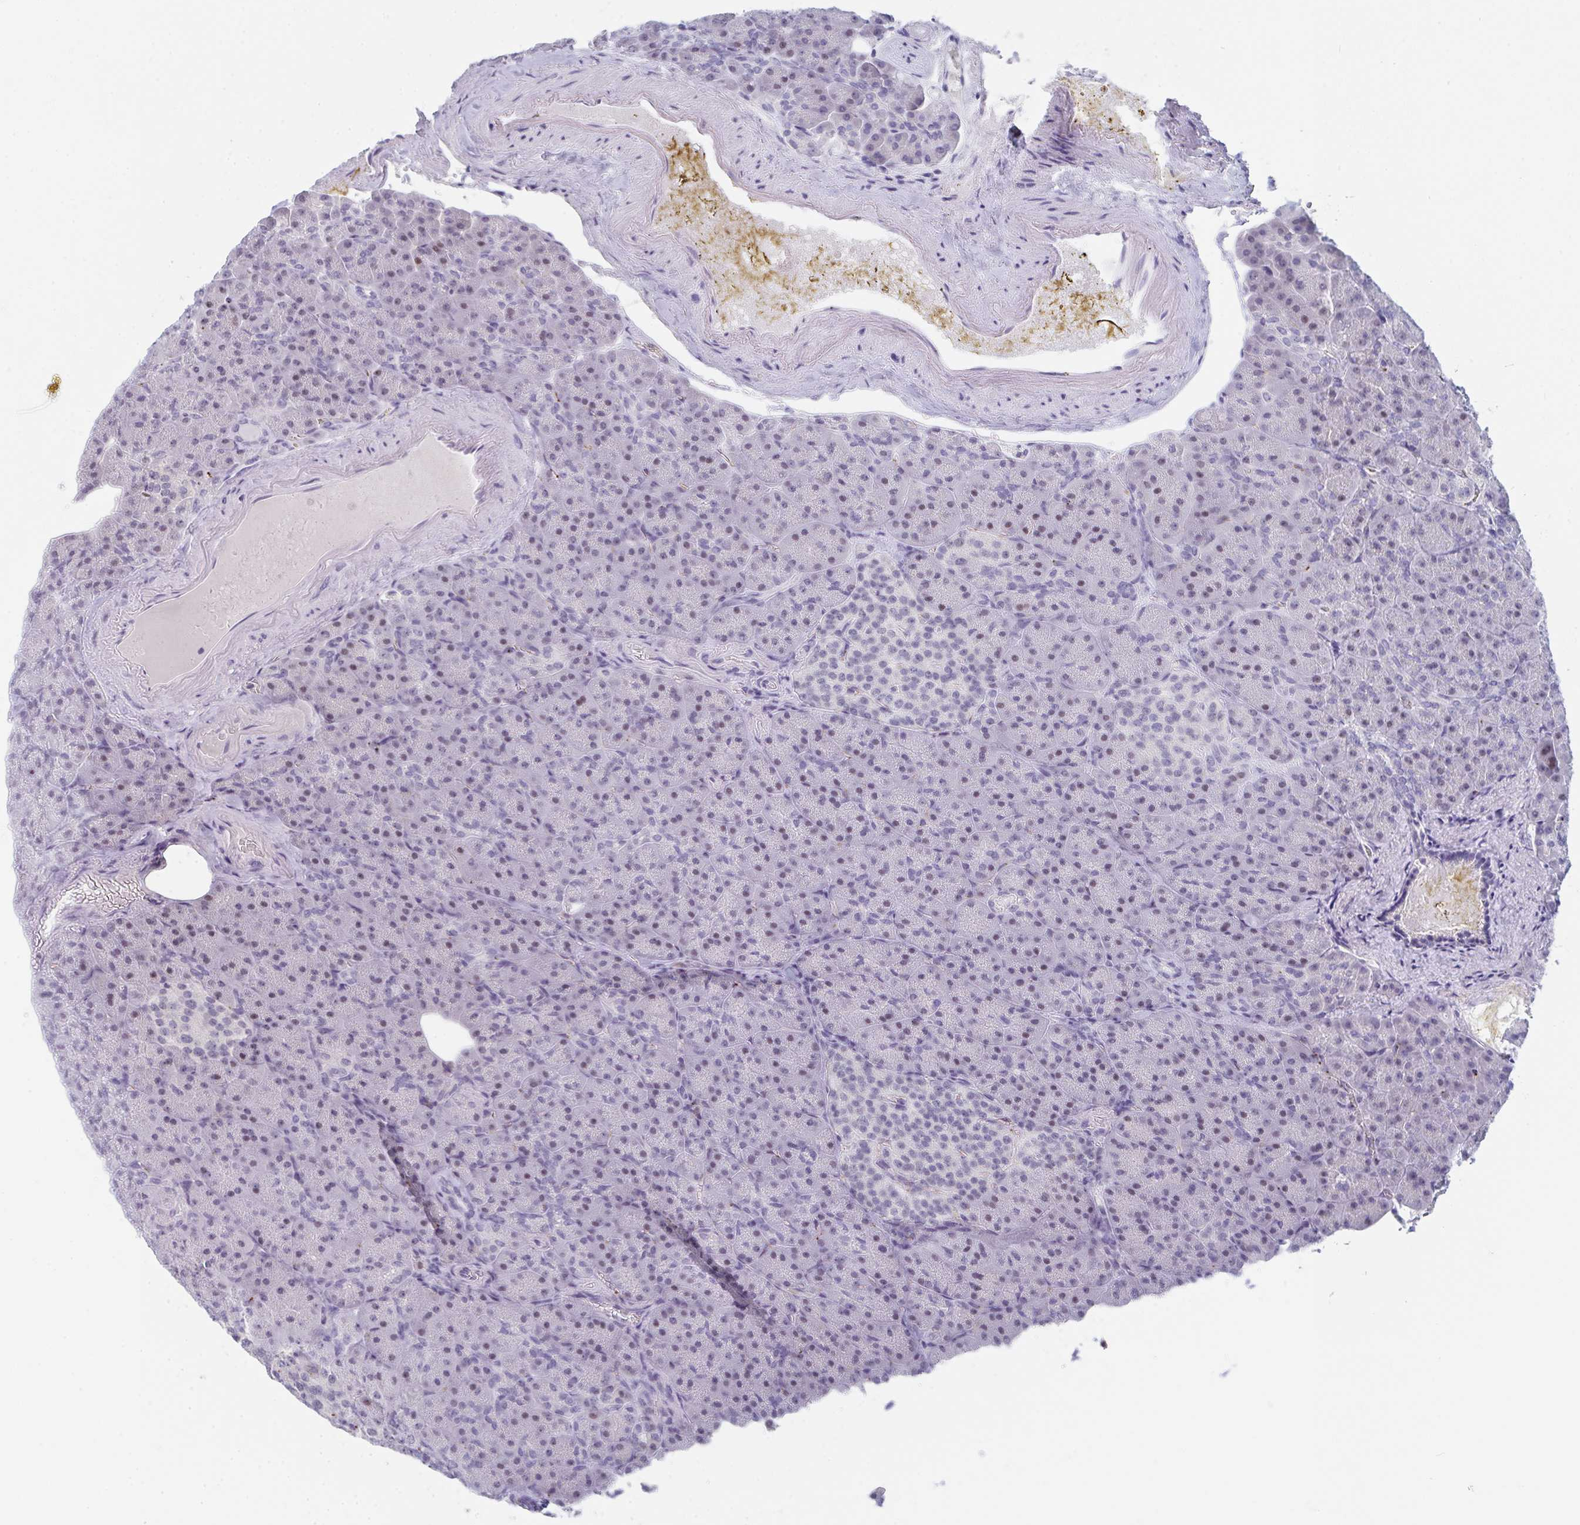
{"staining": {"intensity": "negative", "quantity": "none", "location": "none"}, "tissue": "pancreas", "cell_type": "Exocrine glandular cells", "image_type": "normal", "snomed": [{"axis": "morphology", "description": "Normal tissue, NOS"}, {"axis": "topography", "description": "Pancreas"}], "caption": "Photomicrograph shows no significant protein expression in exocrine glandular cells of normal pancreas. (Brightfield microscopy of DAB (3,3'-diaminobenzidine) immunohistochemistry at high magnification).", "gene": "RUBCN", "patient": {"sex": "female", "age": 74}}